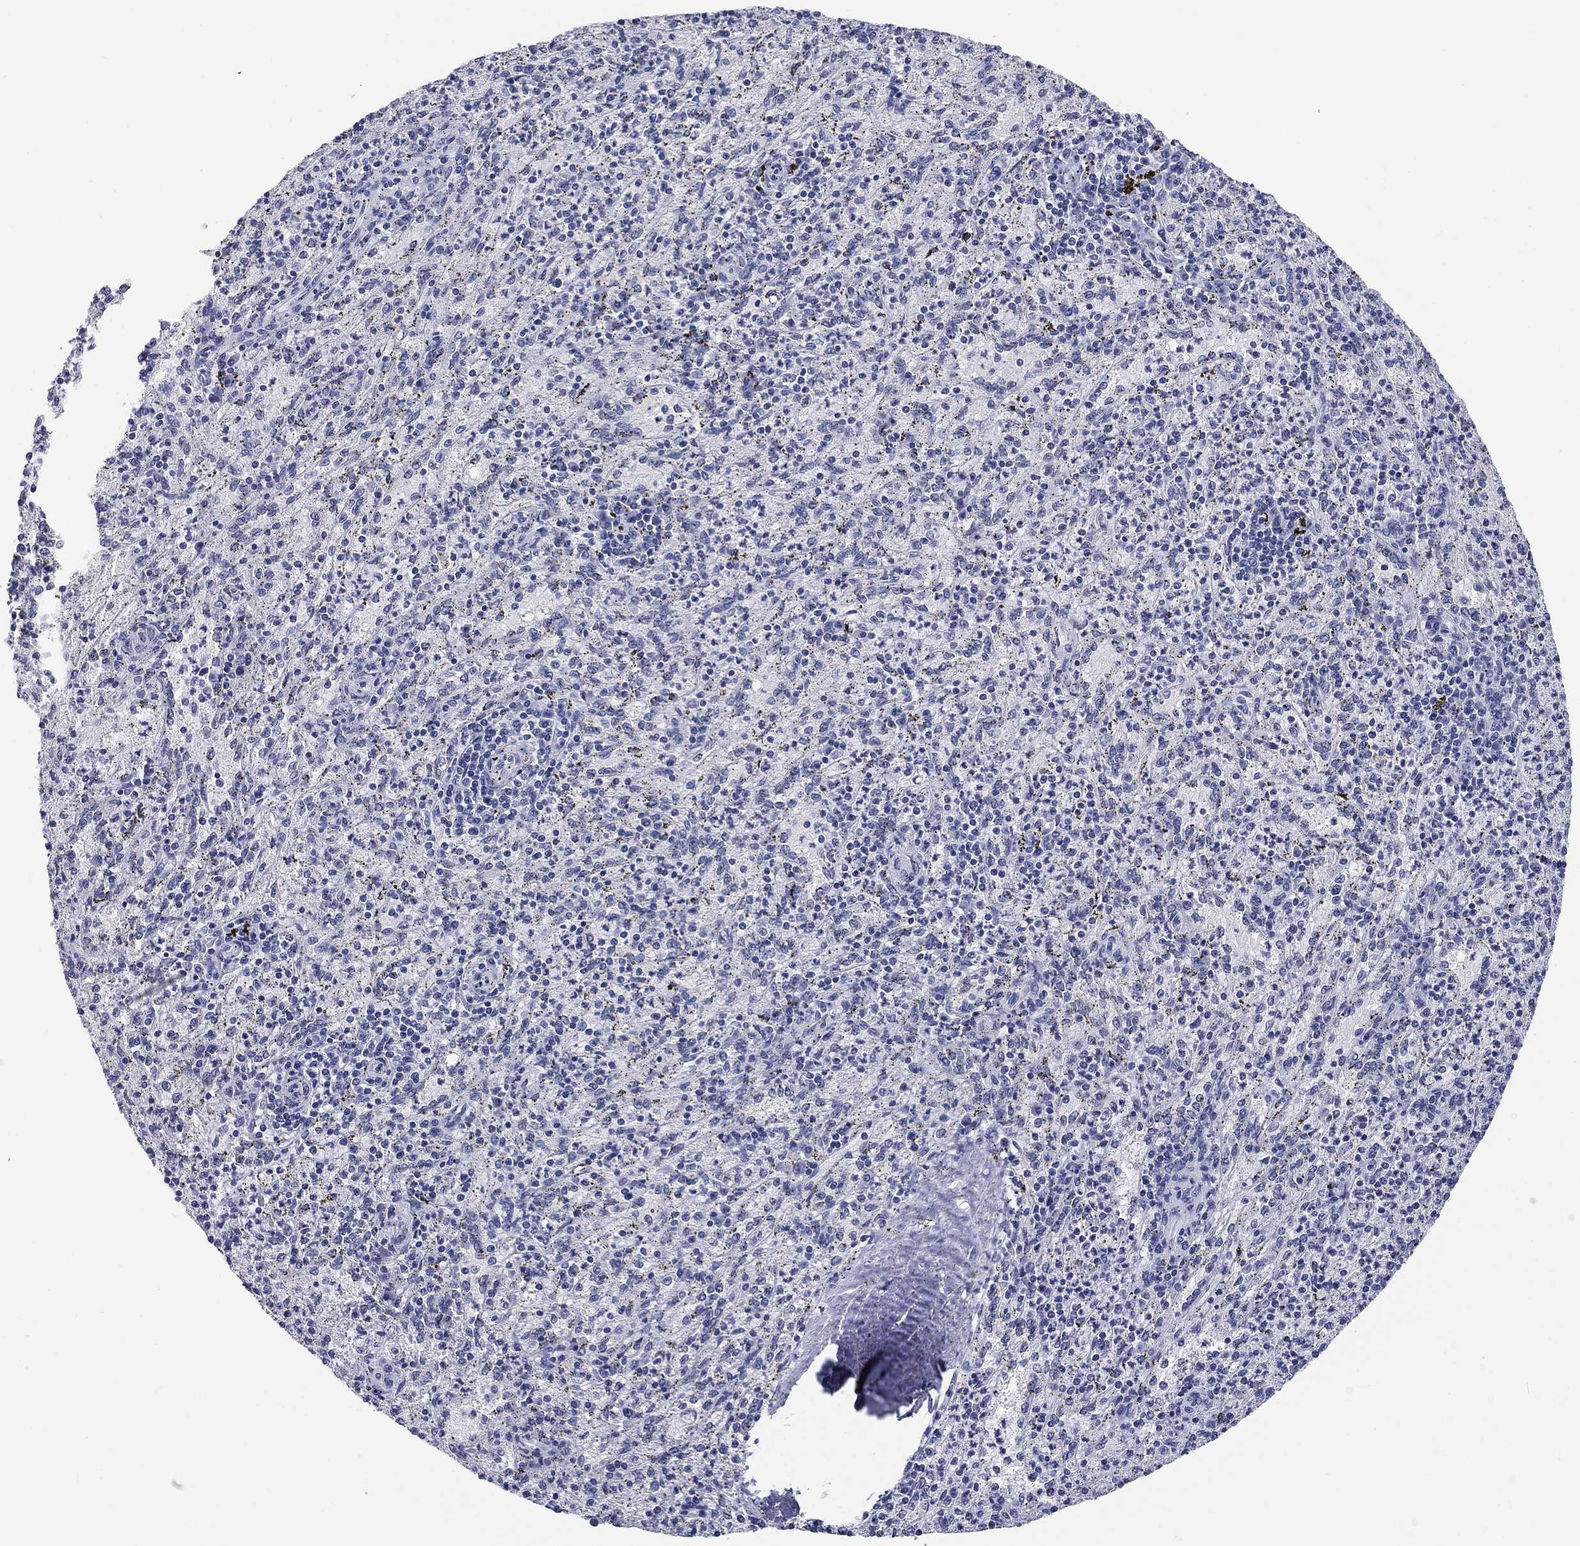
{"staining": {"intensity": "negative", "quantity": "none", "location": "none"}, "tissue": "spleen", "cell_type": "Cells in red pulp", "image_type": "normal", "snomed": [{"axis": "morphology", "description": "Normal tissue, NOS"}, {"axis": "topography", "description": "Spleen"}], "caption": "Cells in red pulp show no significant expression in normal spleen. (DAB (3,3'-diaminobenzidine) immunohistochemistry, high magnification).", "gene": "CLUL1", "patient": {"sex": "male", "age": 60}}